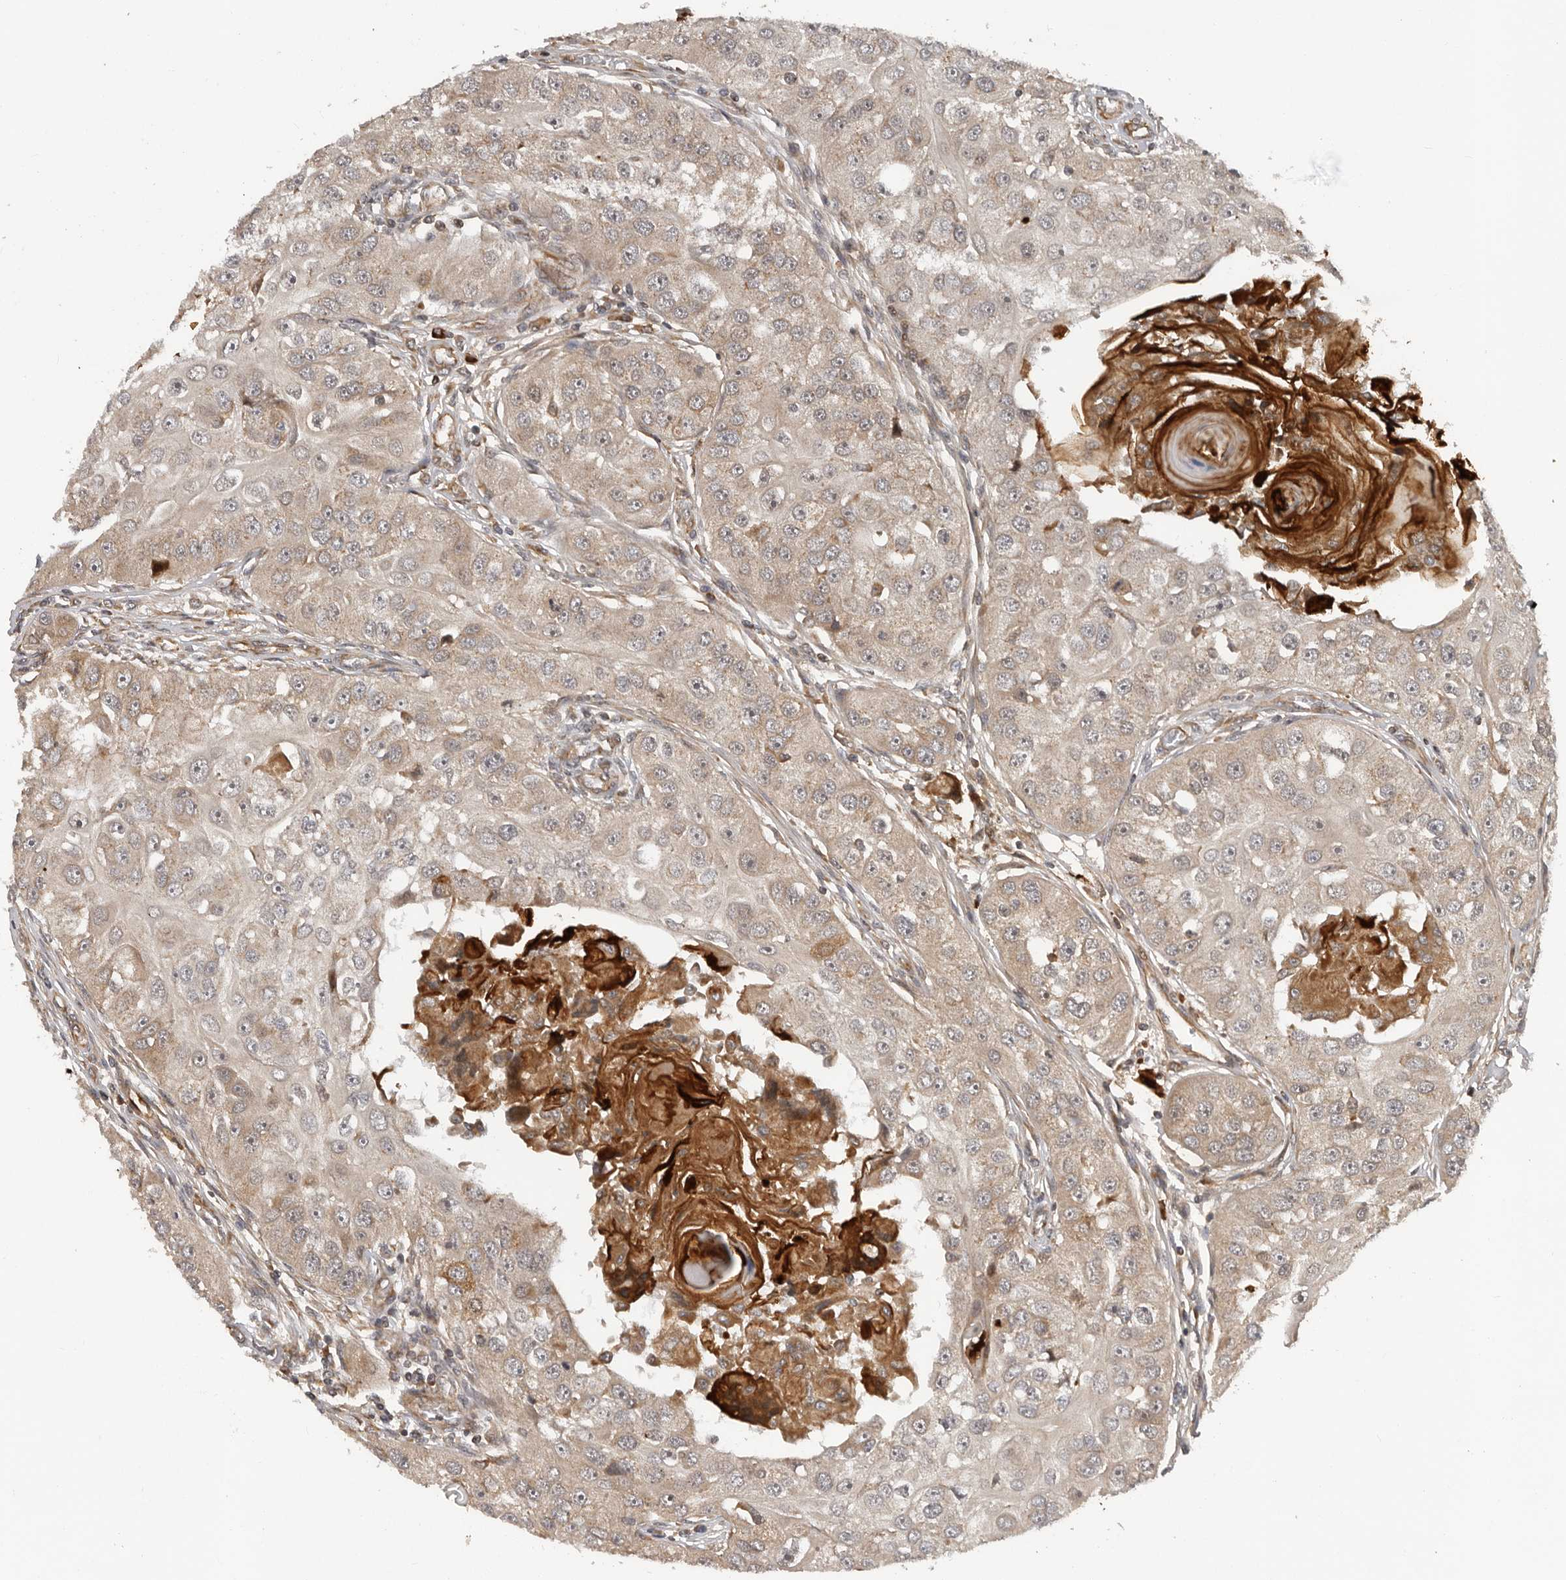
{"staining": {"intensity": "weak", "quantity": ">75%", "location": "cytoplasmic/membranous"}, "tissue": "head and neck cancer", "cell_type": "Tumor cells", "image_type": "cancer", "snomed": [{"axis": "morphology", "description": "Normal tissue, NOS"}, {"axis": "morphology", "description": "Squamous cell carcinoma, NOS"}, {"axis": "topography", "description": "Skeletal muscle"}, {"axis": "topography", "description": "Head-Neck"}], "caption": "Immunohistochemical staining of human head and neck squamous cell carcinoma exhibits low levels of weak cytoplasmic/membranous expression in approximately >75% of tumor cells.", "gene": "RNF157", "patient": {"sex": "male", "age": 51}}